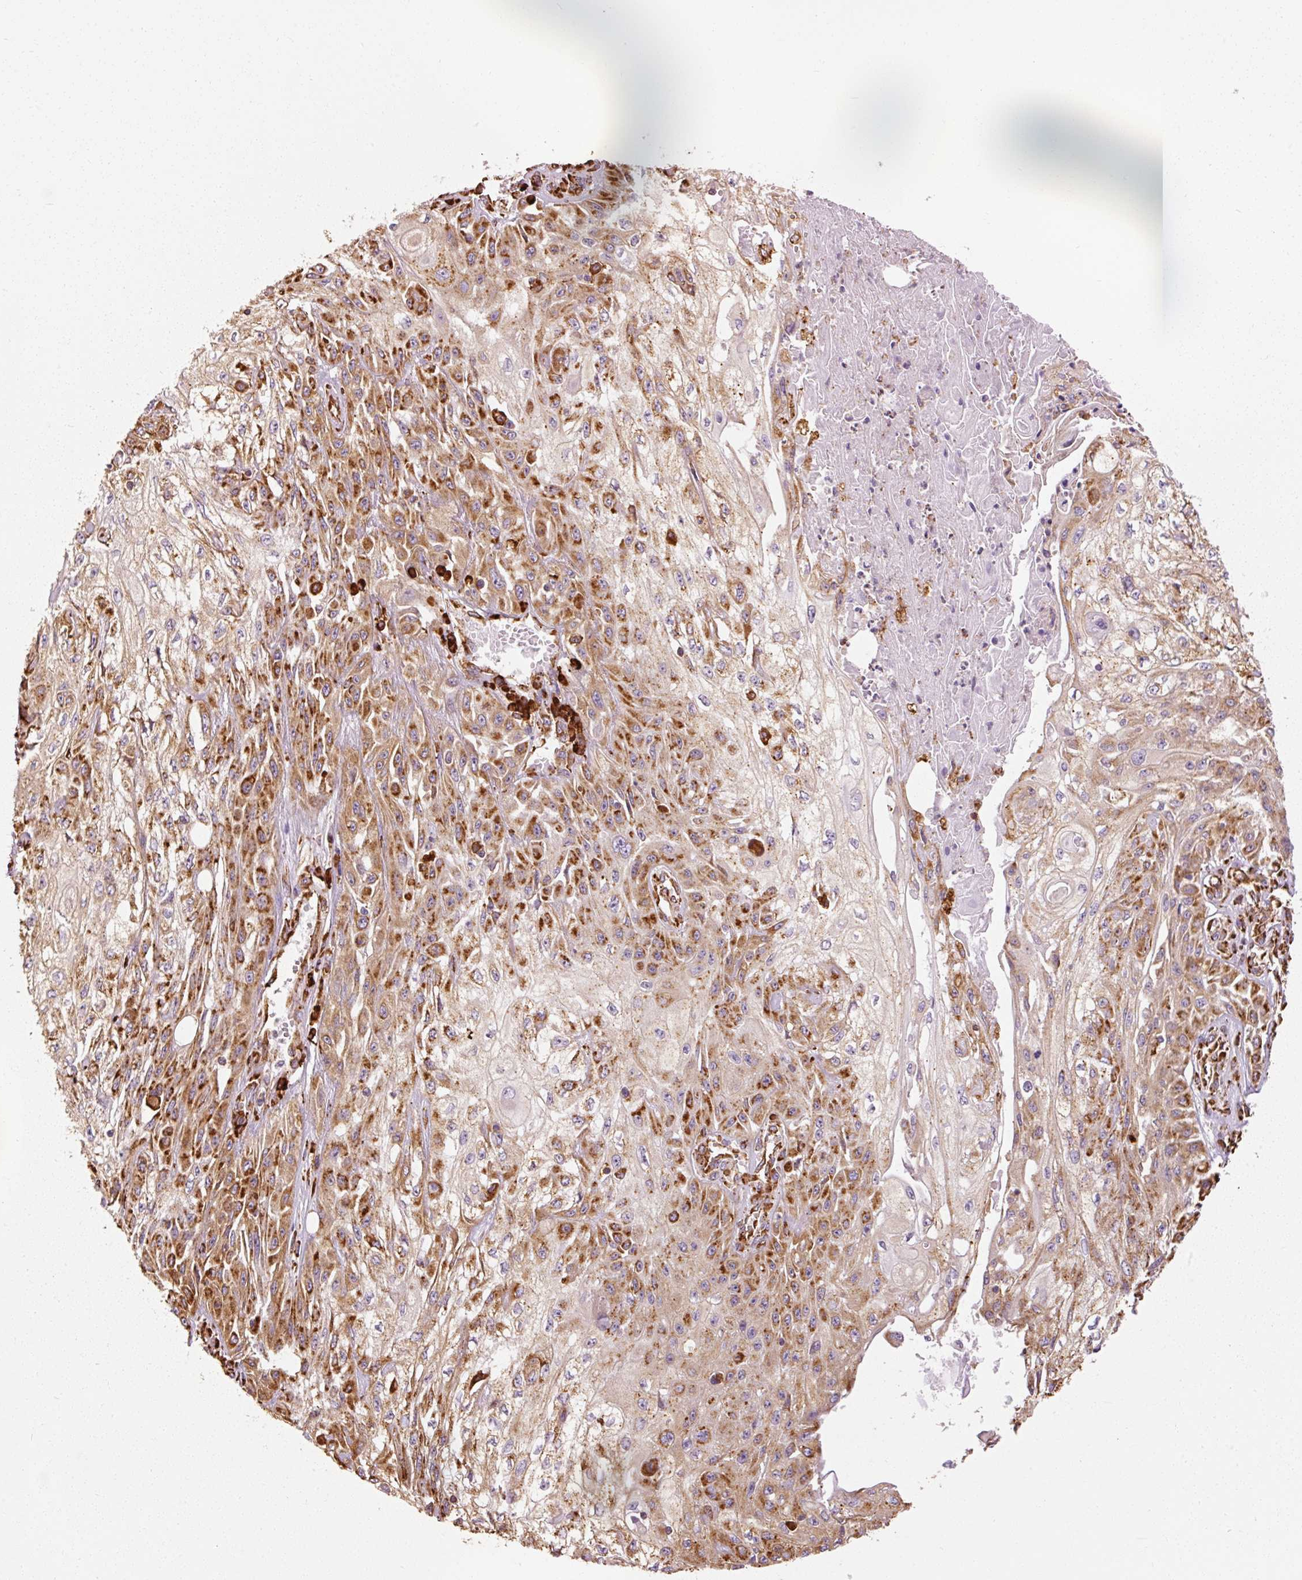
{"staining": {"intensity": "strong", "quantity": ">75%", "location": "cytoplasmic/membranous"}, "tissue": "skin cancer", "cell_type": "Tumor cells", "image_type": "cancer", "snomed": [{"axis": "morphology", "description": "Squamous cell carcinoma, NOS"}, {"axis": "morphology", "description": "Squamous cell carcinoma, metastatic, NOS"}, {"axis": "topography", "description": "Skin"}, {"axis": "topography", "description": "Lymph node"}], "caption": "The histopathology image demonstrates staining of skin cancer, revealing strong cytoplasmic/membranous protein expression (brown color) within tumor cells. The staining was performed using DAB to visualize the protein expression in brown, while the nuclei were stained in blue with hematoxylin (Magnification: 20x).", "gene": "KLC1", "patient": {"sex": "male", "age": 75}}